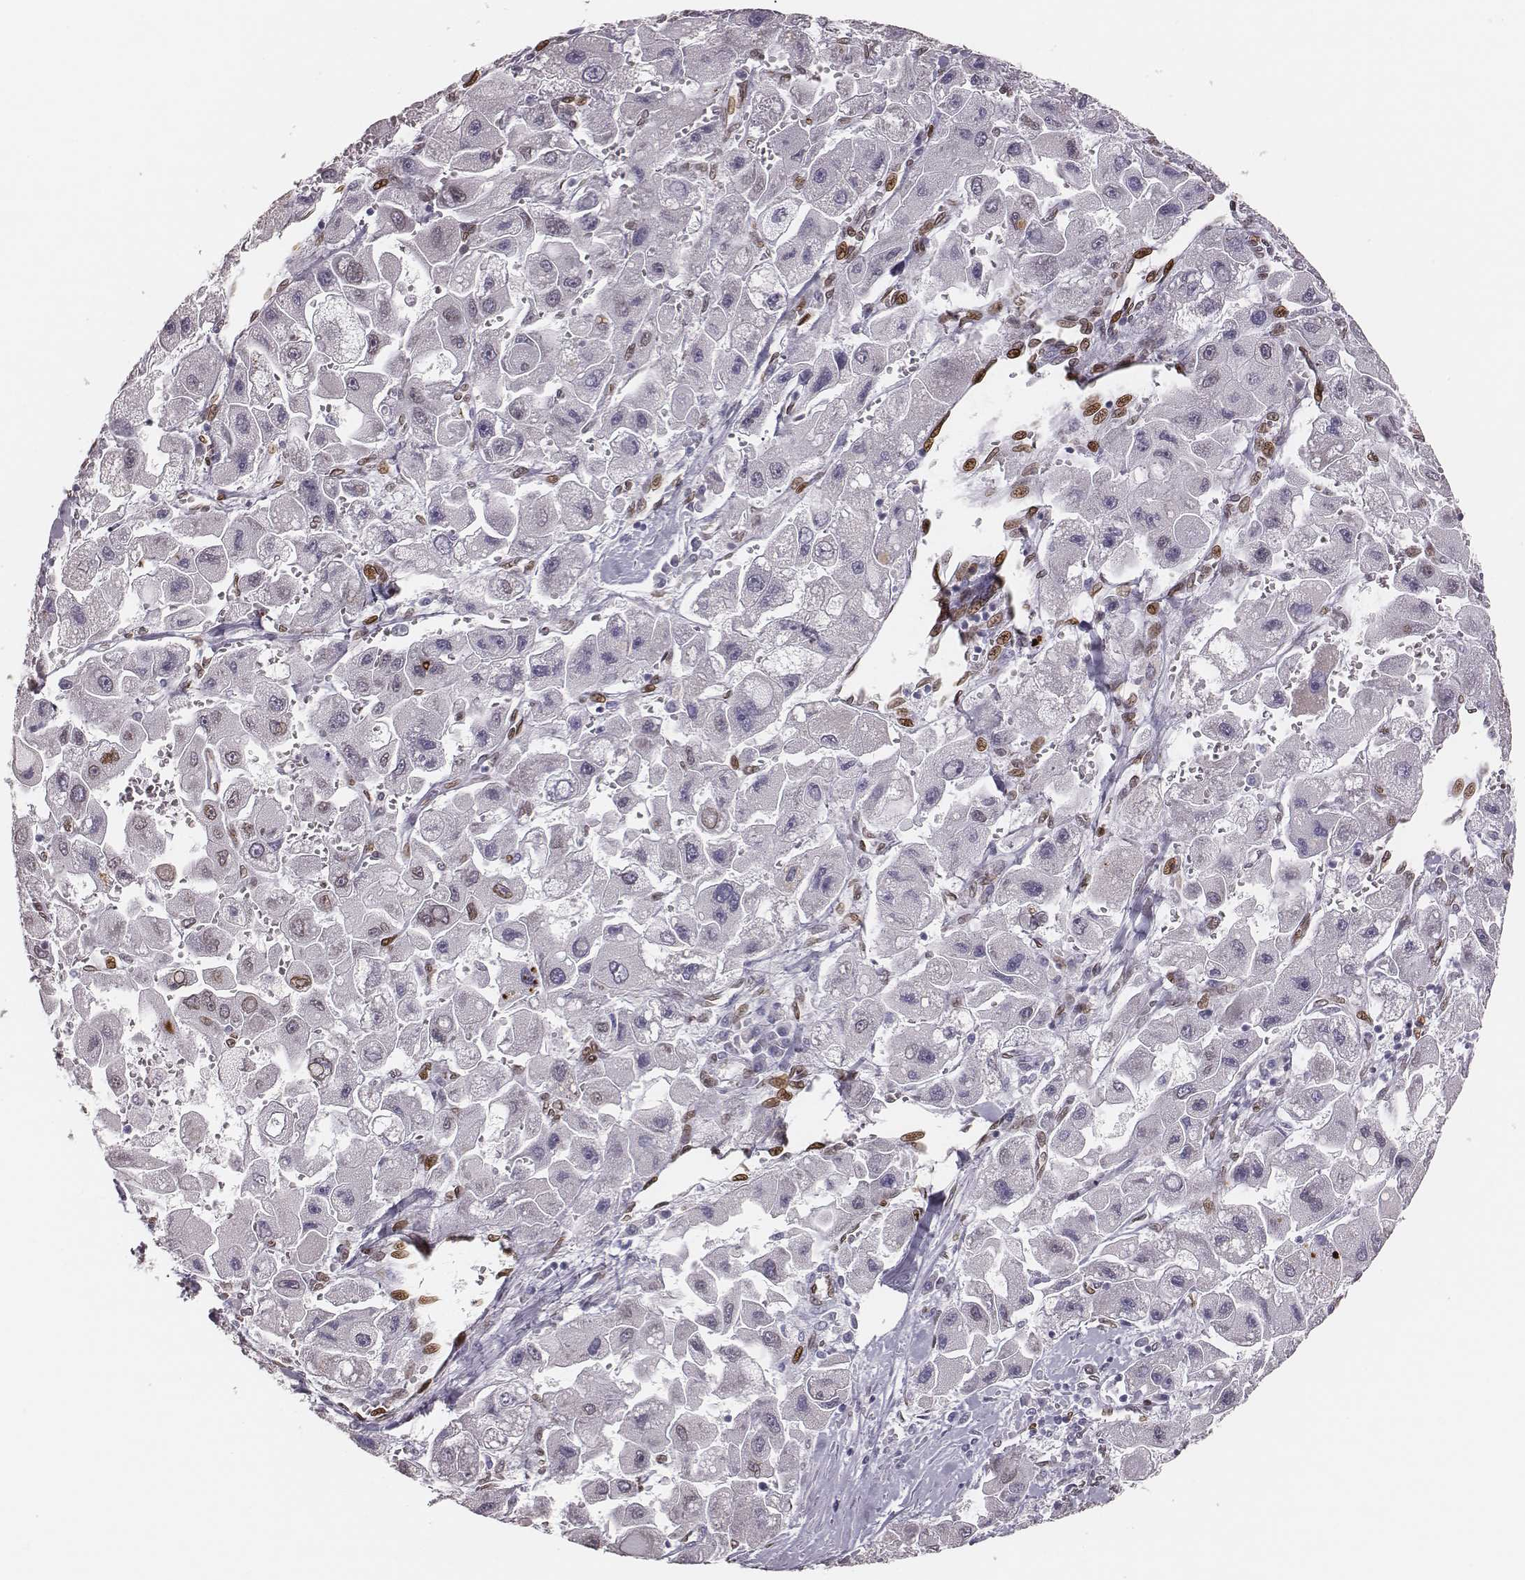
{"staining": {"intensity": "weak", "quantity": "<25%", "location": "nuclear"}, "tissue": "liver cancer", "cell_type": "Tumor cells", "image_type": "cancer", "snomed": [{"axis": "morphology", "description": "Carcinoma, Hepatocellular, NOS"}, {"axis": "topography", "description": "Liver"}], "caption": "Tumor cells show no significant expression in liver cancer (hepatocellular carcinoma).", "gene": "ADGRF4", "patient": {"sex": "male", "age": 24}}